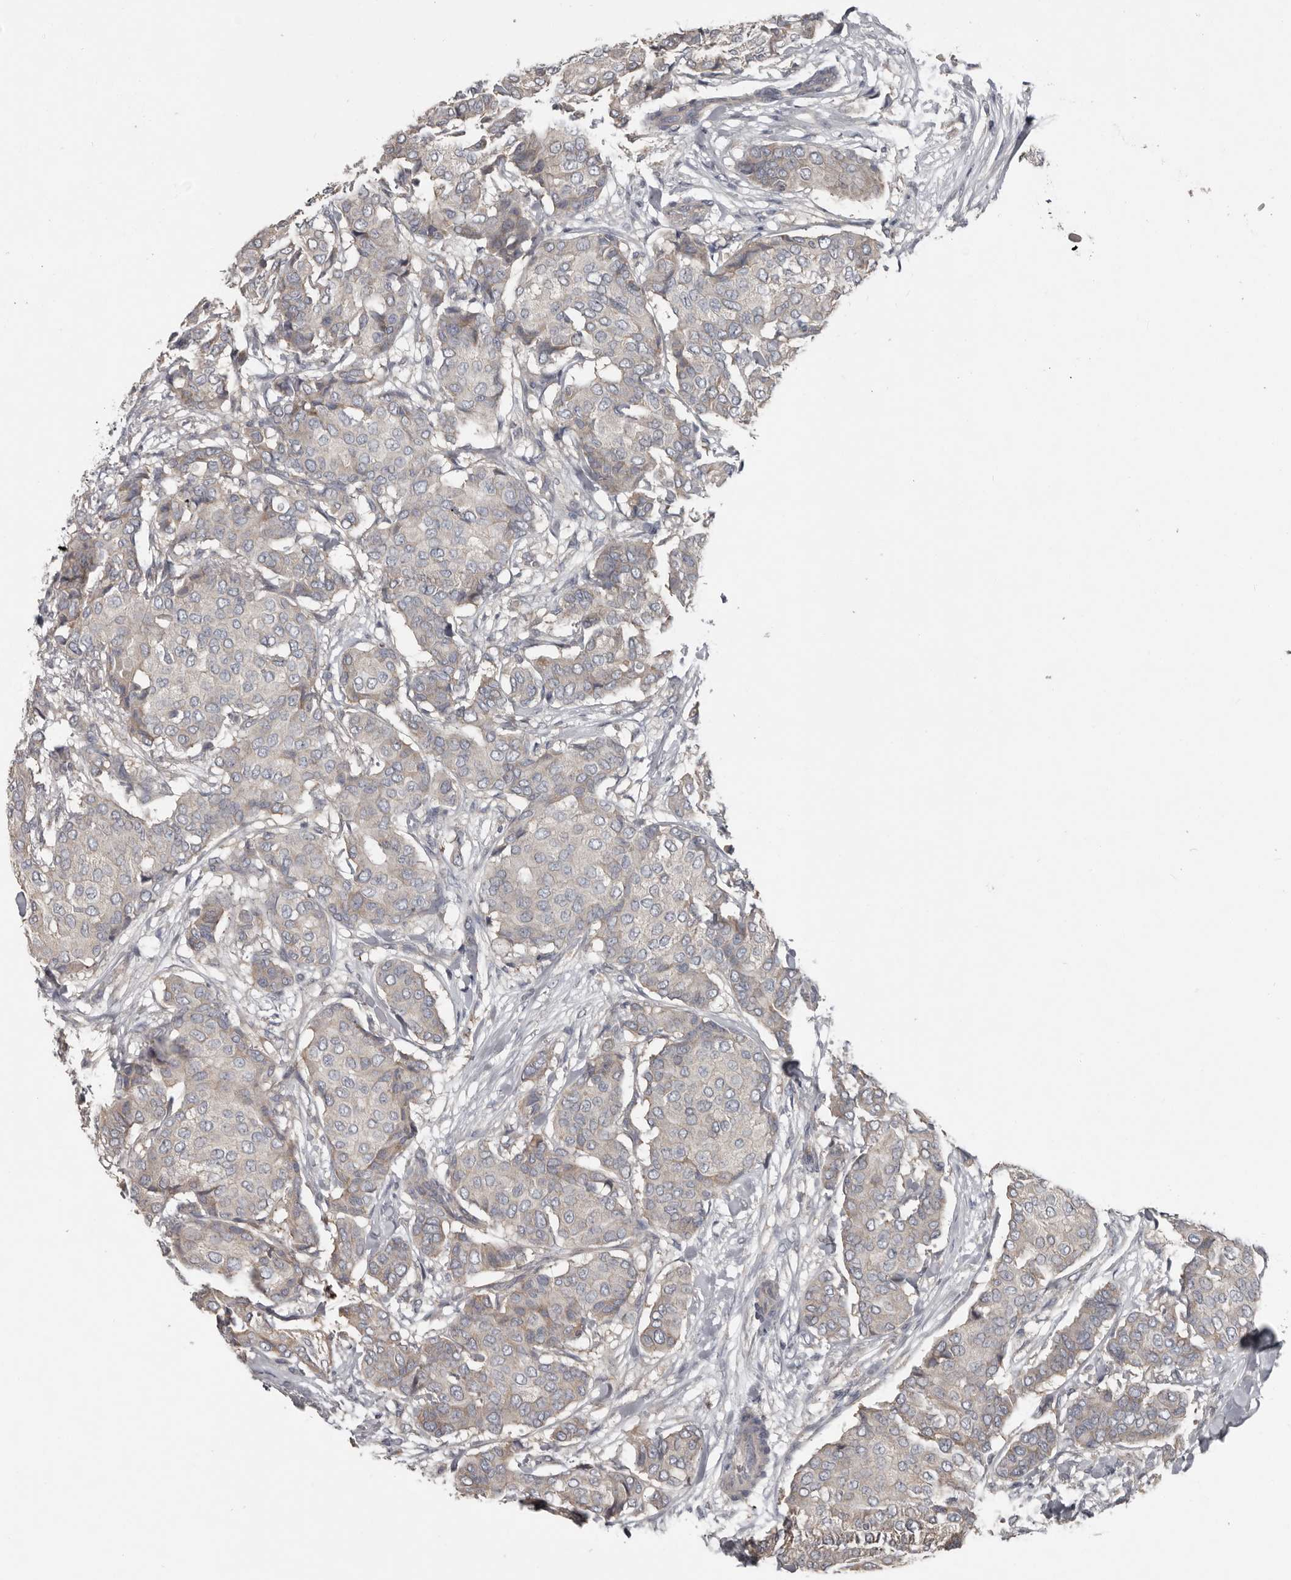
{"staining": {"intensity": "weak", "quantity": "<25%", "location": "cytoplasmic/membranous"}, "tissue": "breast cancer", "cell_type": "Tumor cells", "image_type": "cancer", "snomed": [{"axis": "morphology", "description": "Duct carcinoma"}, {"axis": "topography", "description": "Breast"}], "caption": "The immunohistochemistry histopathology image has no significant expression in tumor cells of infiltrating ductal carcinoma (breast) tissue.", "gene": "CA6", "patient": {"sex": "female", "age": 75}}